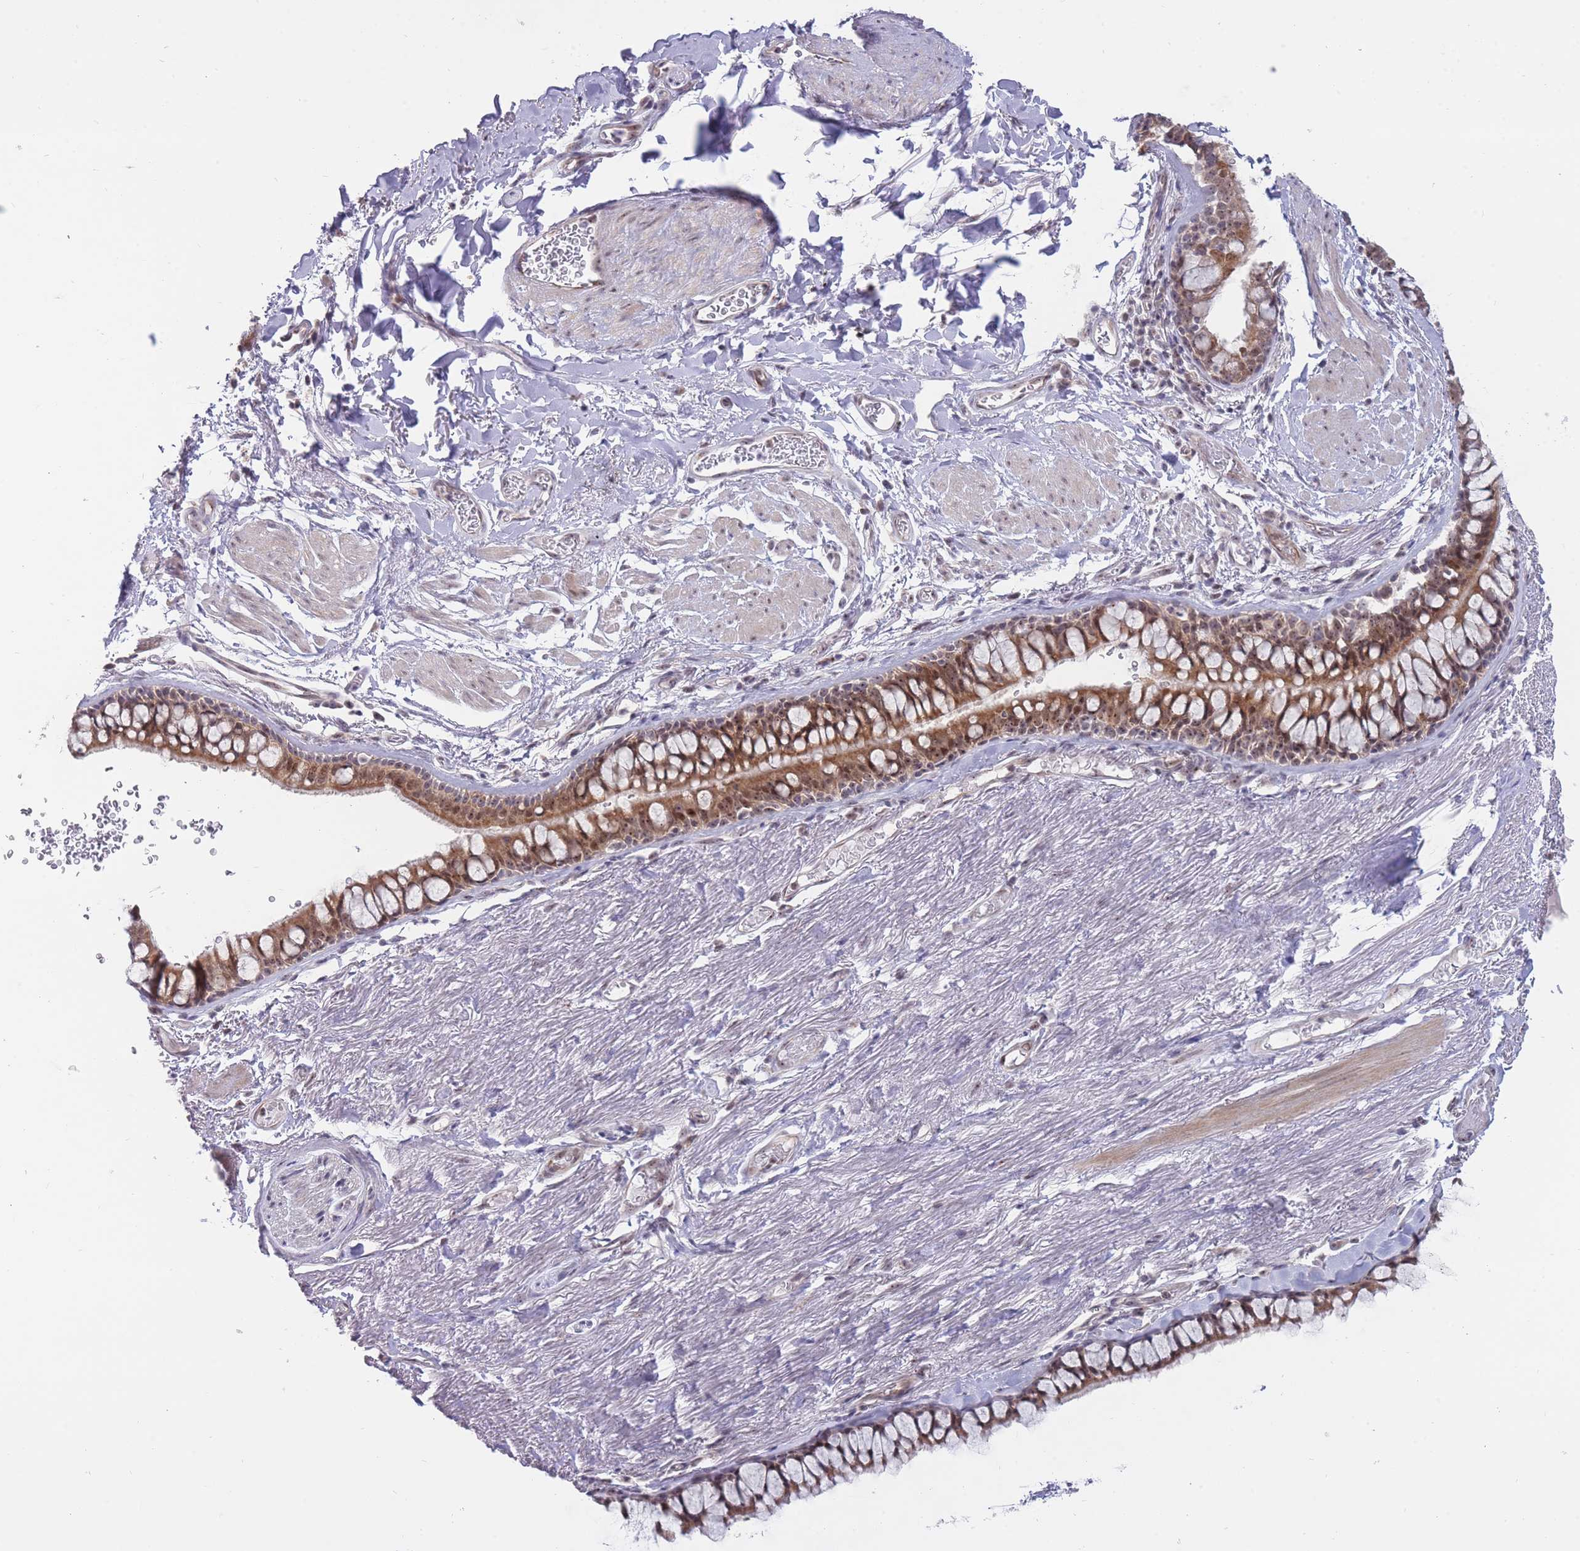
{"staining": {"intensity": "moderate", "quantity": ">75%", "location": "cytoplasmic/membranous,nuclear"}, "tissue": "bronchus", "cell_type": "Respiratory epithelial cells", "image_type": "normal", "snomed": [{"axis": "morphology", "description": "Normal tissue, NOS"}, {"axis": "topography", "description": "Bronchus"}], "caption": "The immunohistochemical stain labels moderate cytoplasmic/membranous,nuclear positivity in respiratory epithelial cells of normal bronchus.", "gene": "MCIDAS", "patient": {"sex": "male", "age": 65}}